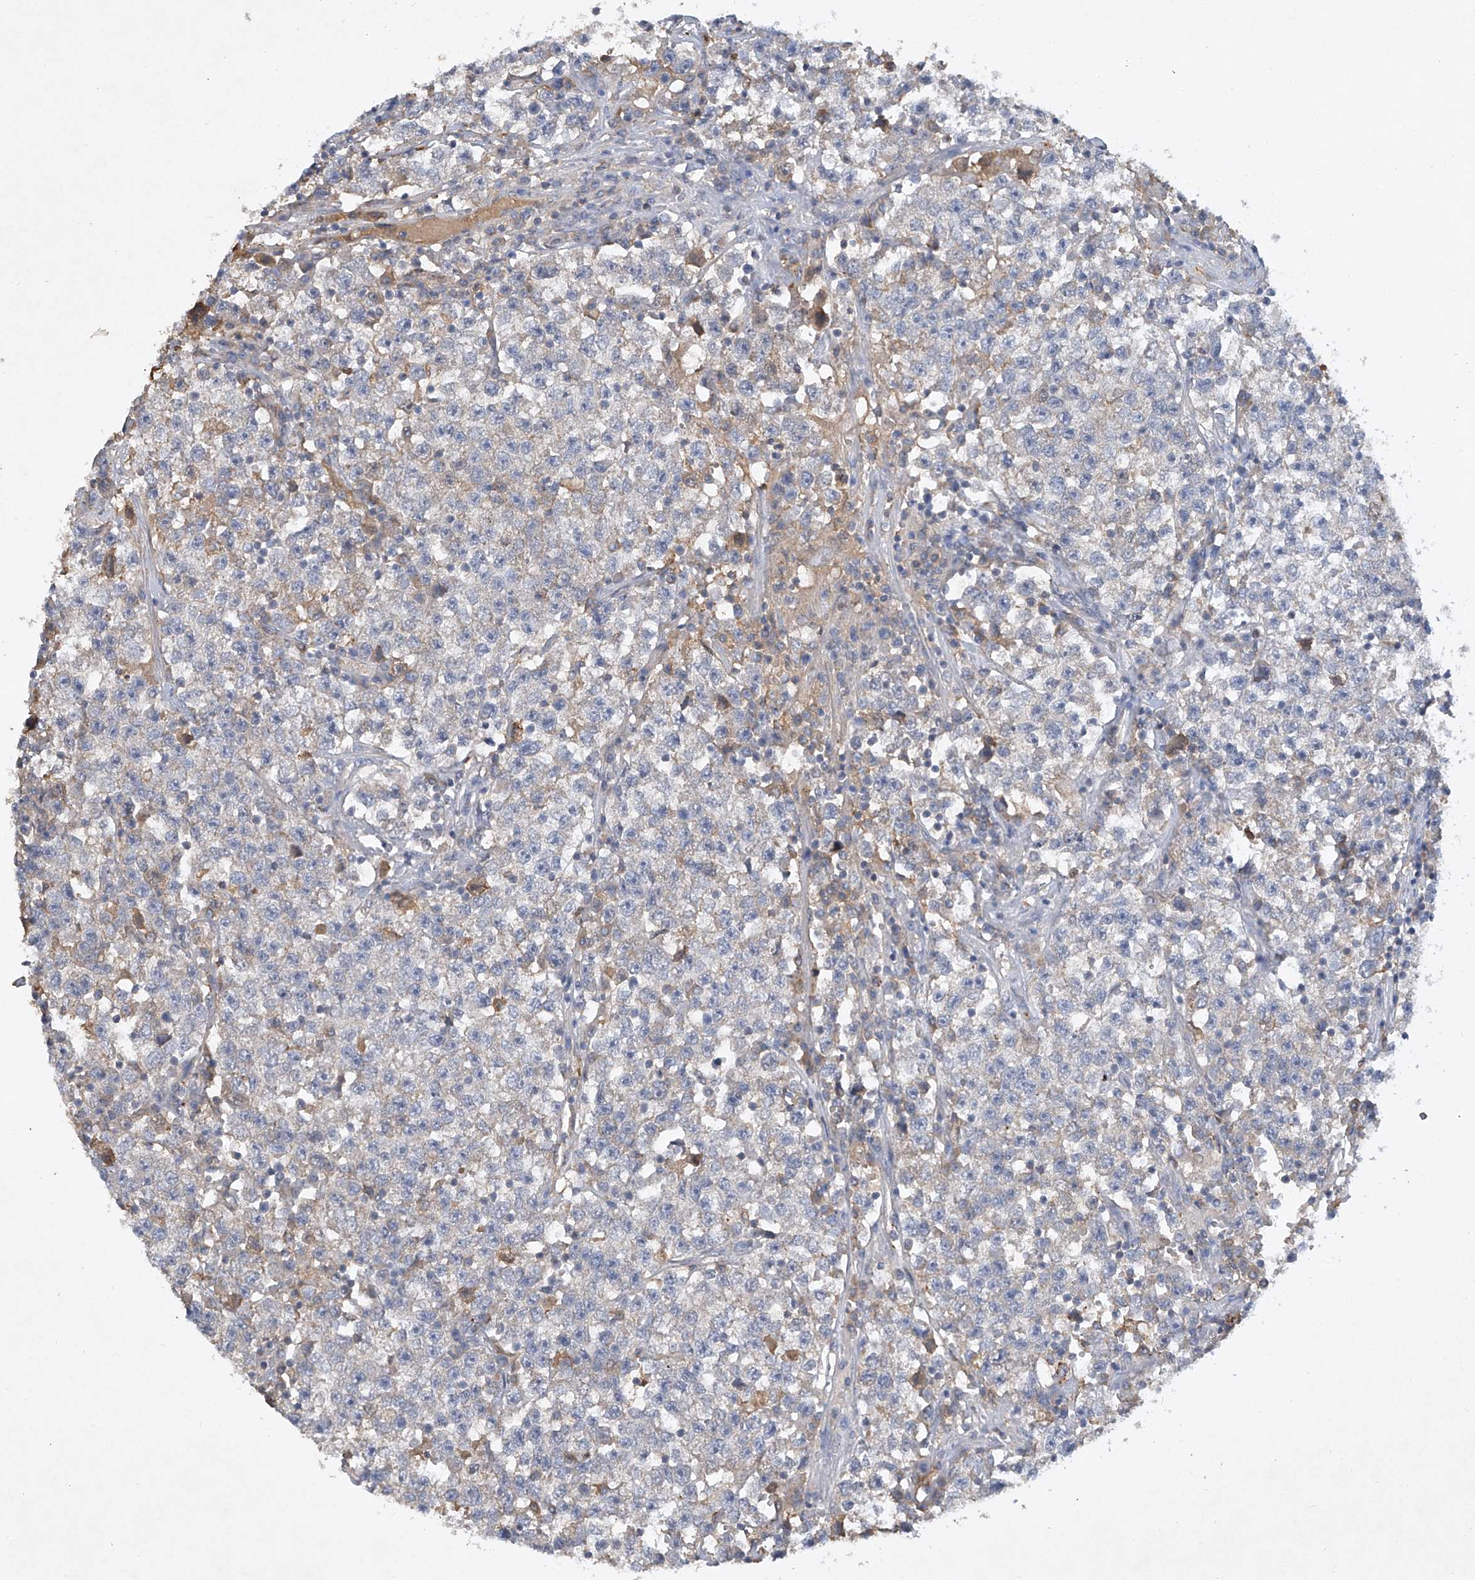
{"staining": {"intensity": "negative", "quantity": "none", "location": "none"}, "tissue": "testis cancer", "cell_type": "Tumor cells", "image_type": "cancer", "snomed": [{"axis": "morphology", "description": "Seminoma, NOS"}, {"axis": "topography", "description": "Testis"}], "caption": "This histopathology image is of testis cancer stained with IHC to label a protein in brown with the nuclei are counter-stained blue. There is no expression in tumor cells.", "gene": "HAS3", "patient": {"sex": "male", "age": 22}}